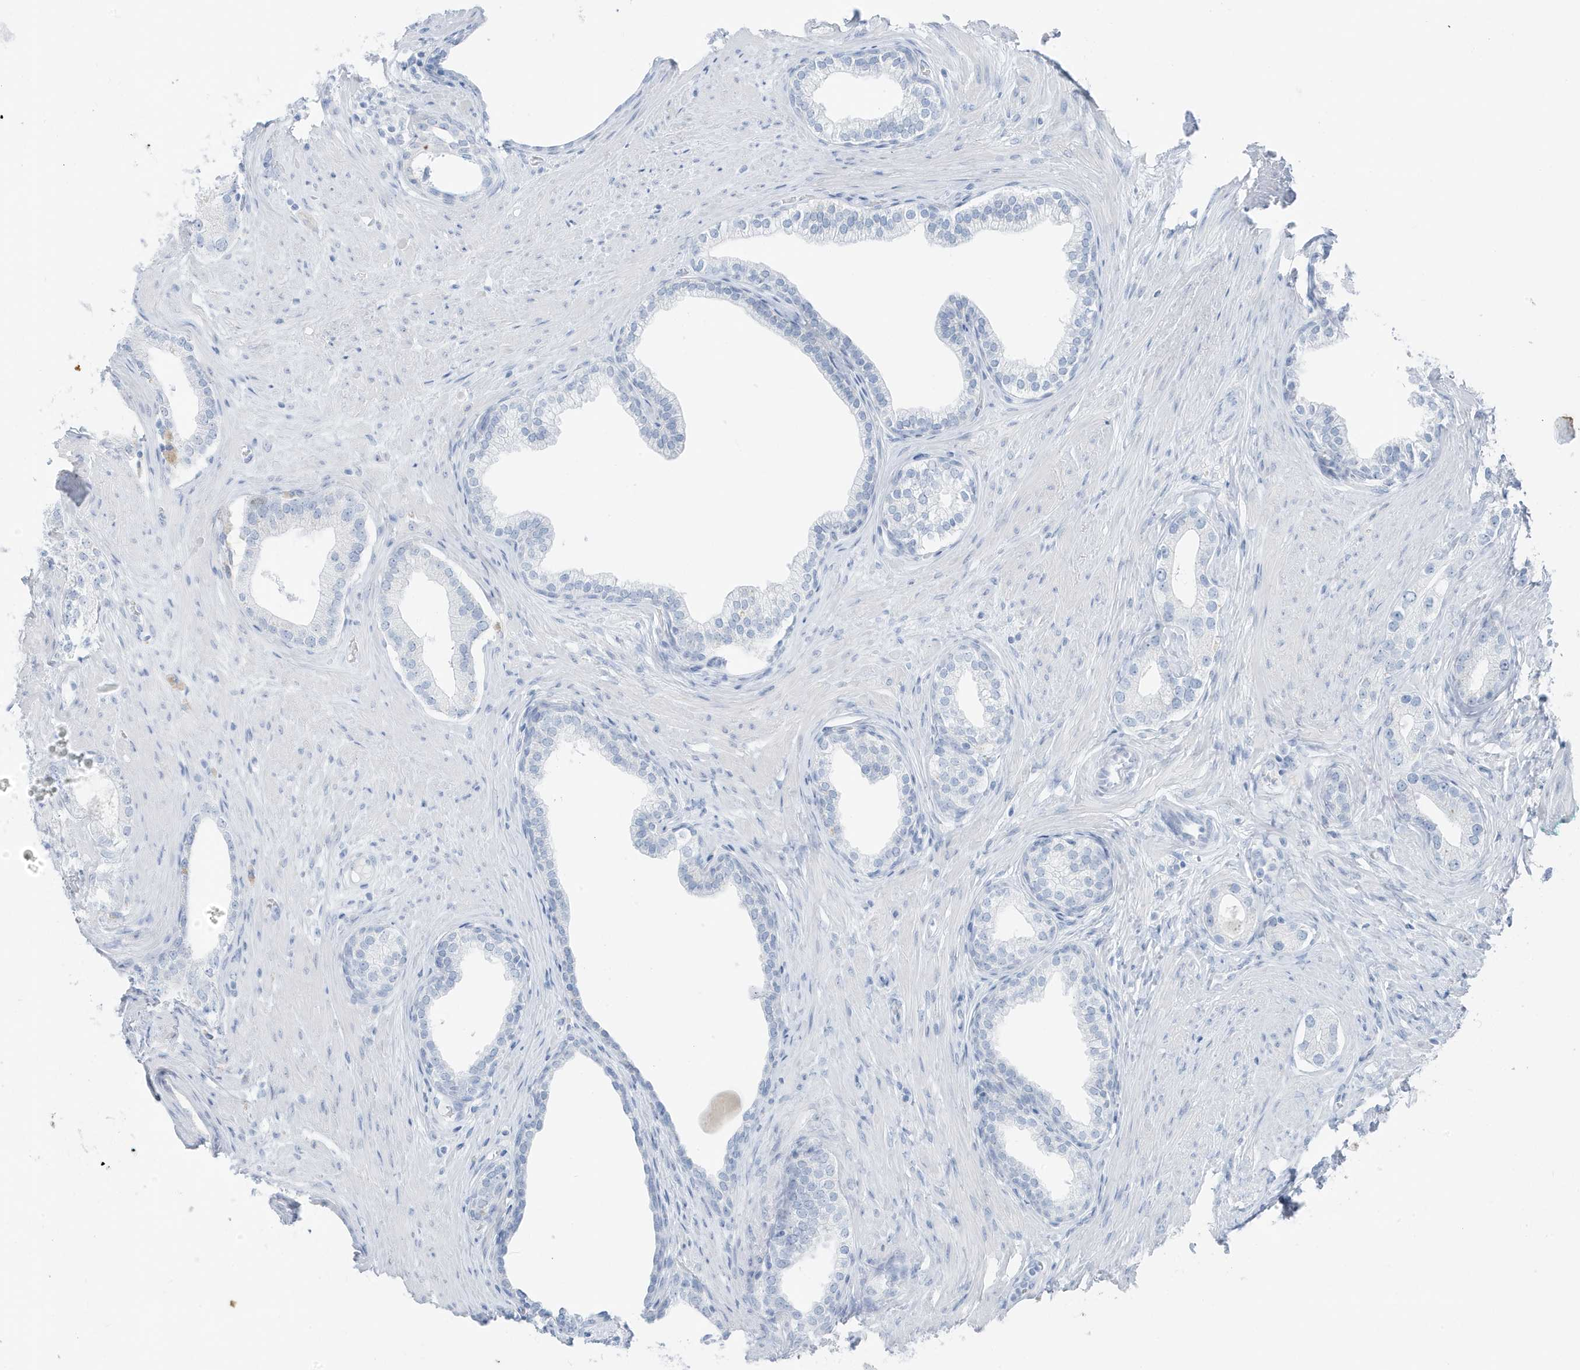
{"staining": {"intensity": "negative", "quantity": "none", "location": "none"}, "tissue": "prostate cancer", "cell_type": "Tumor cells", "image_type": "cancer", "snomed": [{"axis": "morphology", "description": "Adenocarcinoma, High grade"}, {"axis": "topography", "description": "Prostate"}], "caption": "Histopathology image shows no significant protein expression in tumor cells of prostate cancer.", "gene": "ZFP64", "patient": {"sex": "male", "age": 63}}